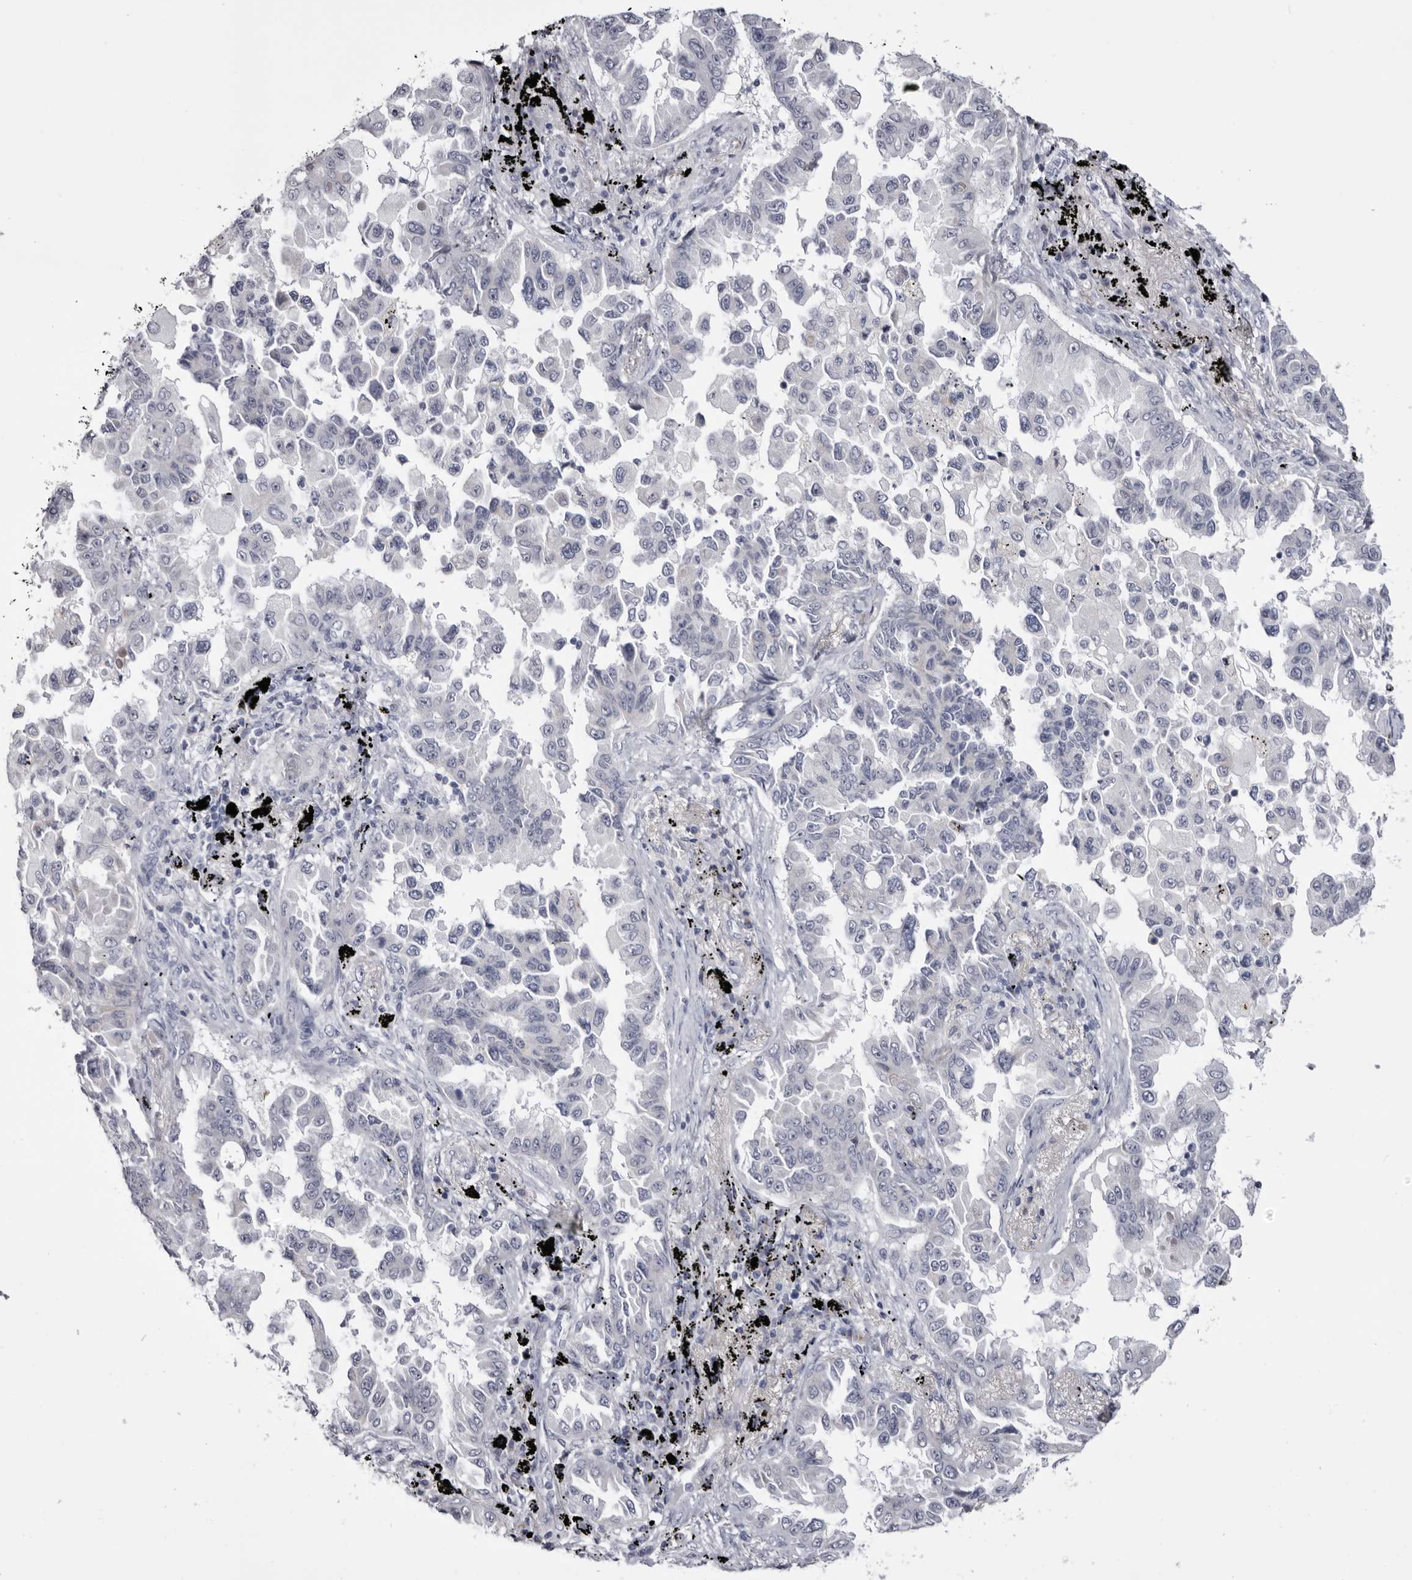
{"staining": {"intensity": "negative", "quantity": "none", "location": "none"}, "tissue": "lung cancer", "cell_type": "Tumor cells", "image_type": "cancer", "snomed": [{"axis": "morphology", "description": "Adenocarcinoma, NOS"}, {"axis": "topography", "description": "Lung"}], "caption": "Tumor cells are negative for protein expression in human lung cancer. (Brightfield microscopy of DAB (3,3'-diaminobenzidine) IHC at high magnification).", "gene": "CASQ1", "patient": {"sex": "female", "age": 67}}